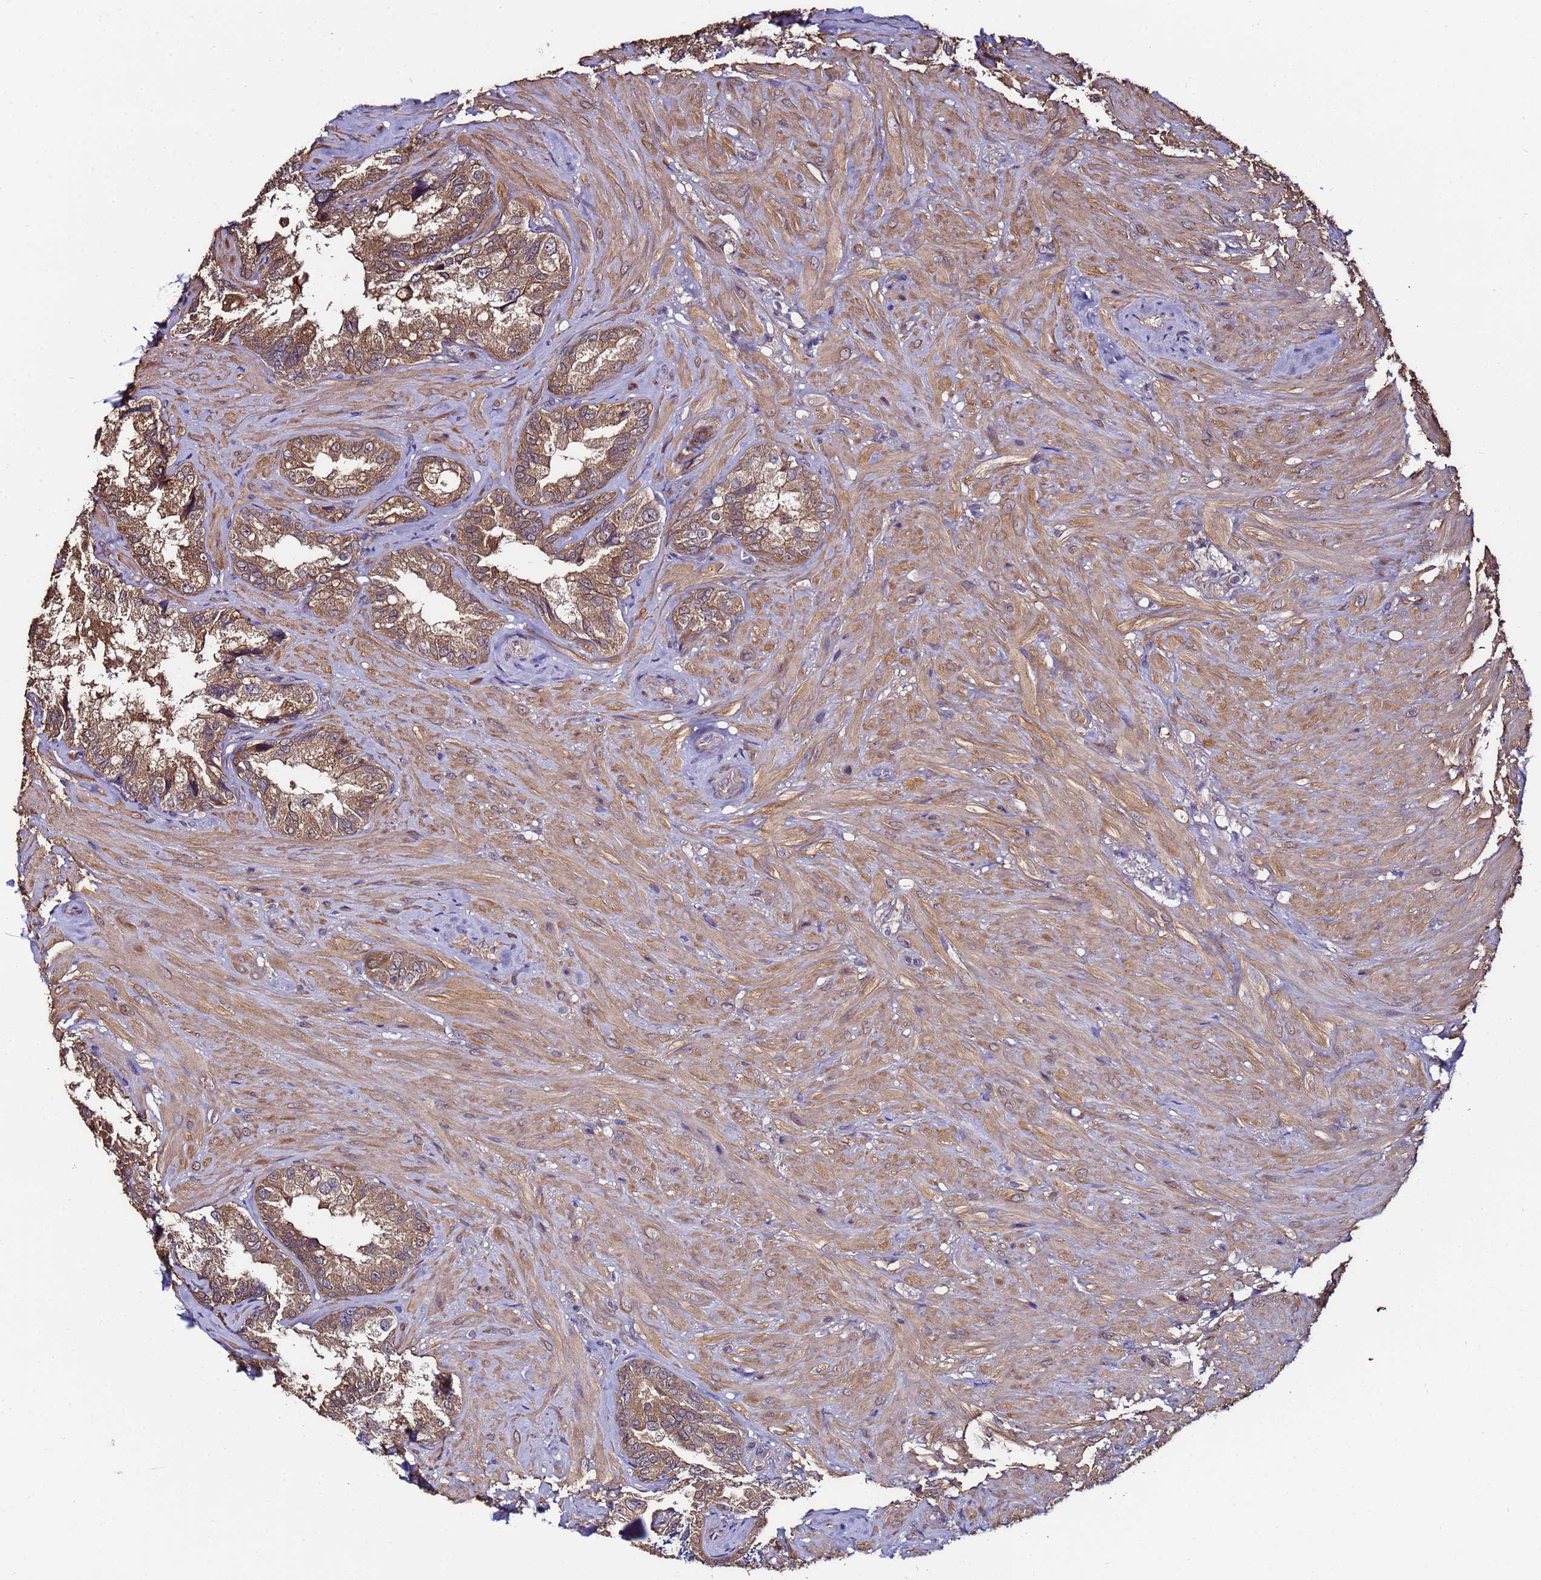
{"staining": {"intensity": "moderate", "quantity": ">75%", "location": "cytoplasmic/membranous"}, "tissue": "seminal vesicle", "cell_type": "Glandular cells", "image_type": "normal", "snomed": [{"axis": "morphology", "description": "Normal tissue, NOS"}, {"axis": "topography", "description": "Seminal veicle"}, {"axis": "topography", "description": "Peripheral nerve tissue"}], "caption": "Protein staining by immunohistochemistry (IHC) shows moderate cytoplasmic/membranous positivity in about >75% of glandular cells in unremarkable seminal vesicle. The protein is stained brown, and the nuclei are stained in blue (DAB IHC with brightfield microscopy, high magnification).", "gene": "NAXE", "patient": {"sex": "male", "age": 67}}